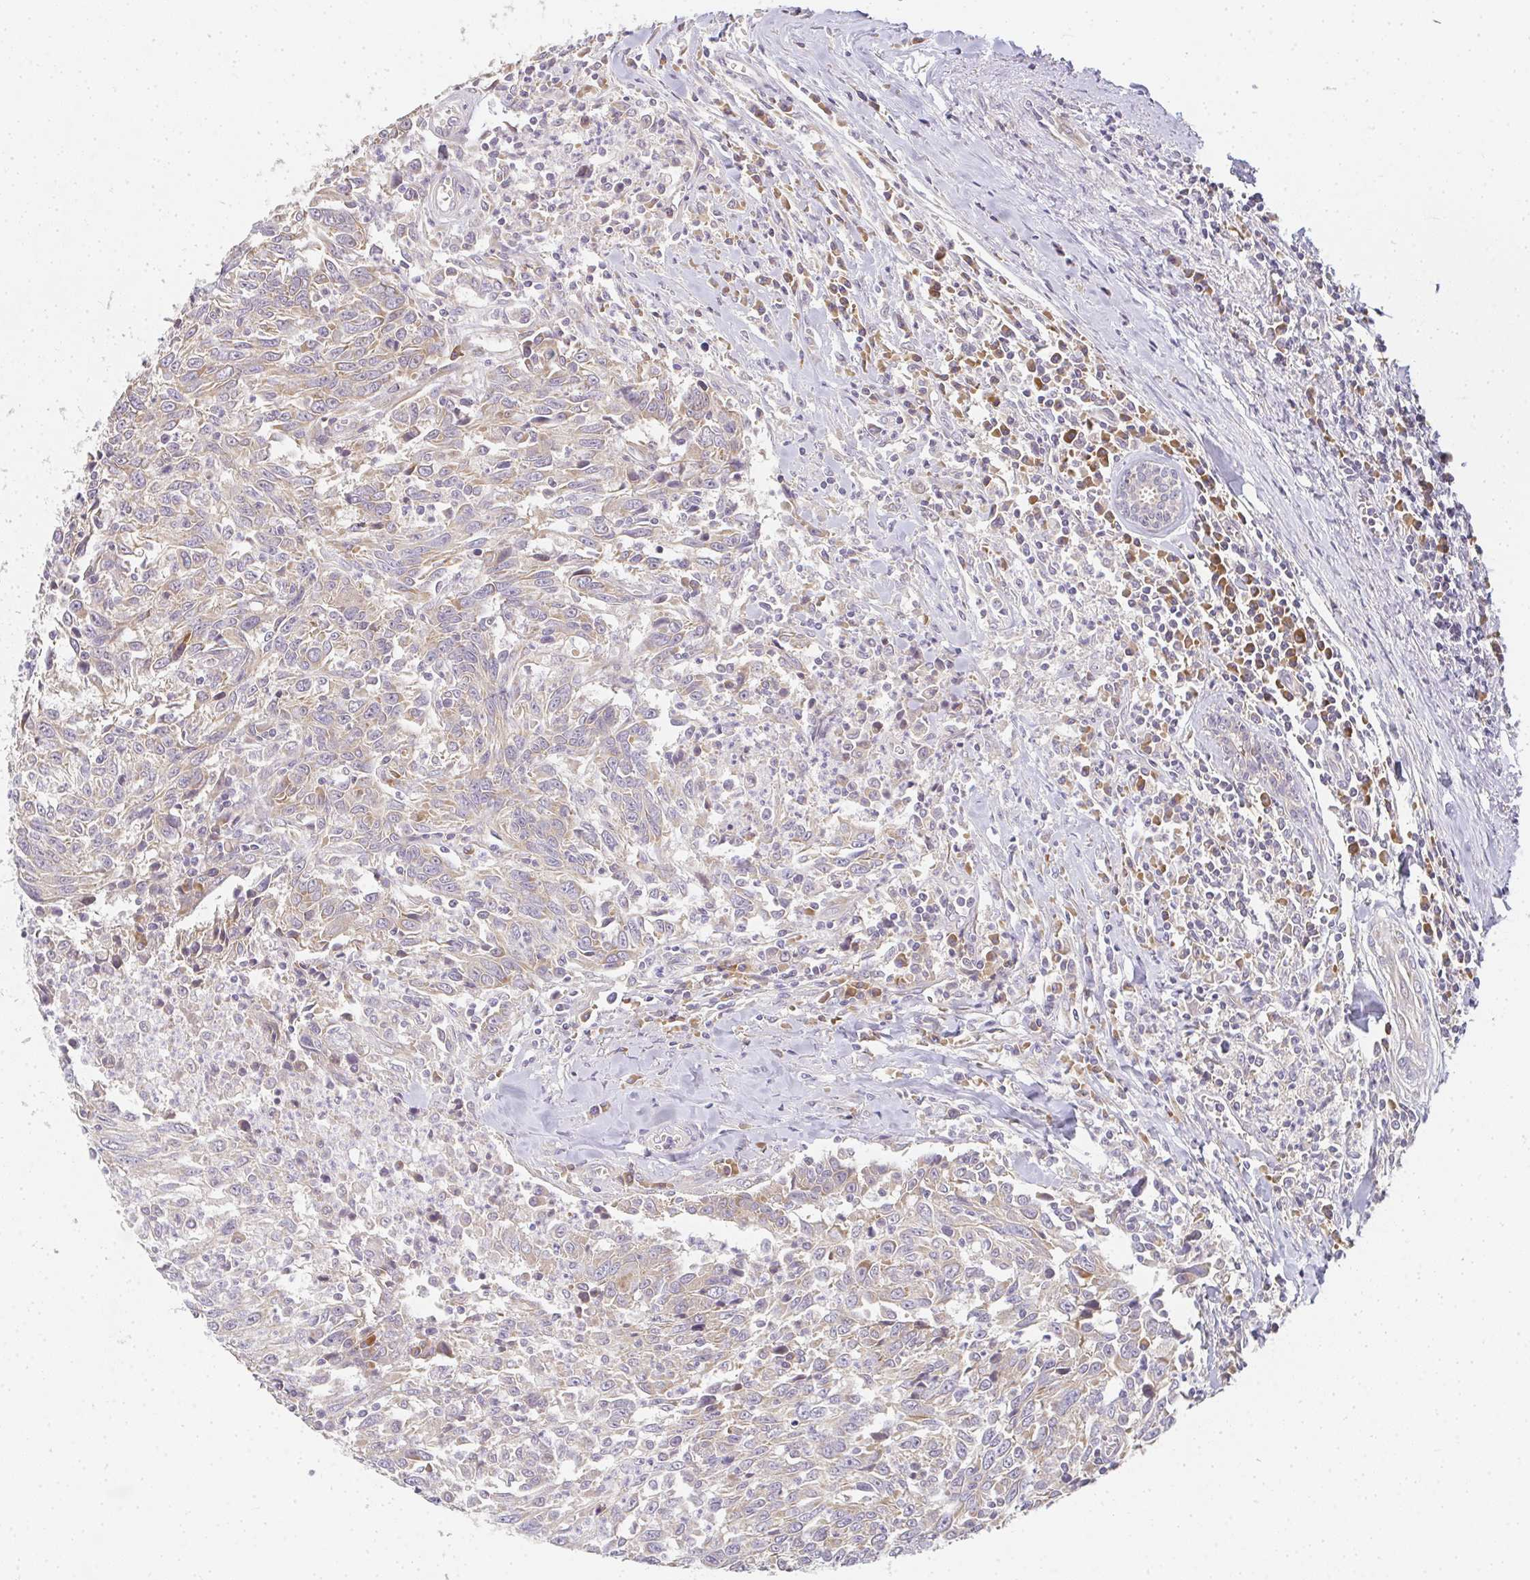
{"staining": {"intensity": "moderate", "quantity": "25%-75%", "location": "cytoplasmic/membranous"}, "tissue": "breast cancer", "cell_type": "Tumor cells", "image_type": "cancer", "snomed": [{"axis": "morphology", "description": "Duct carcinoma"}, {"axis": "topography", "description": "Breast"}], "caption": "Moderate cytoplasmic/membranous protein positivity is identified in about 25%-75% of tumor cells in infiltrating ductal carcinoma (breast). The protein of interest is shown in brown color, while the nuclei are stained blue.", "gene": "SLC35B3", "patient": {"sex": "female", "age": 50}}